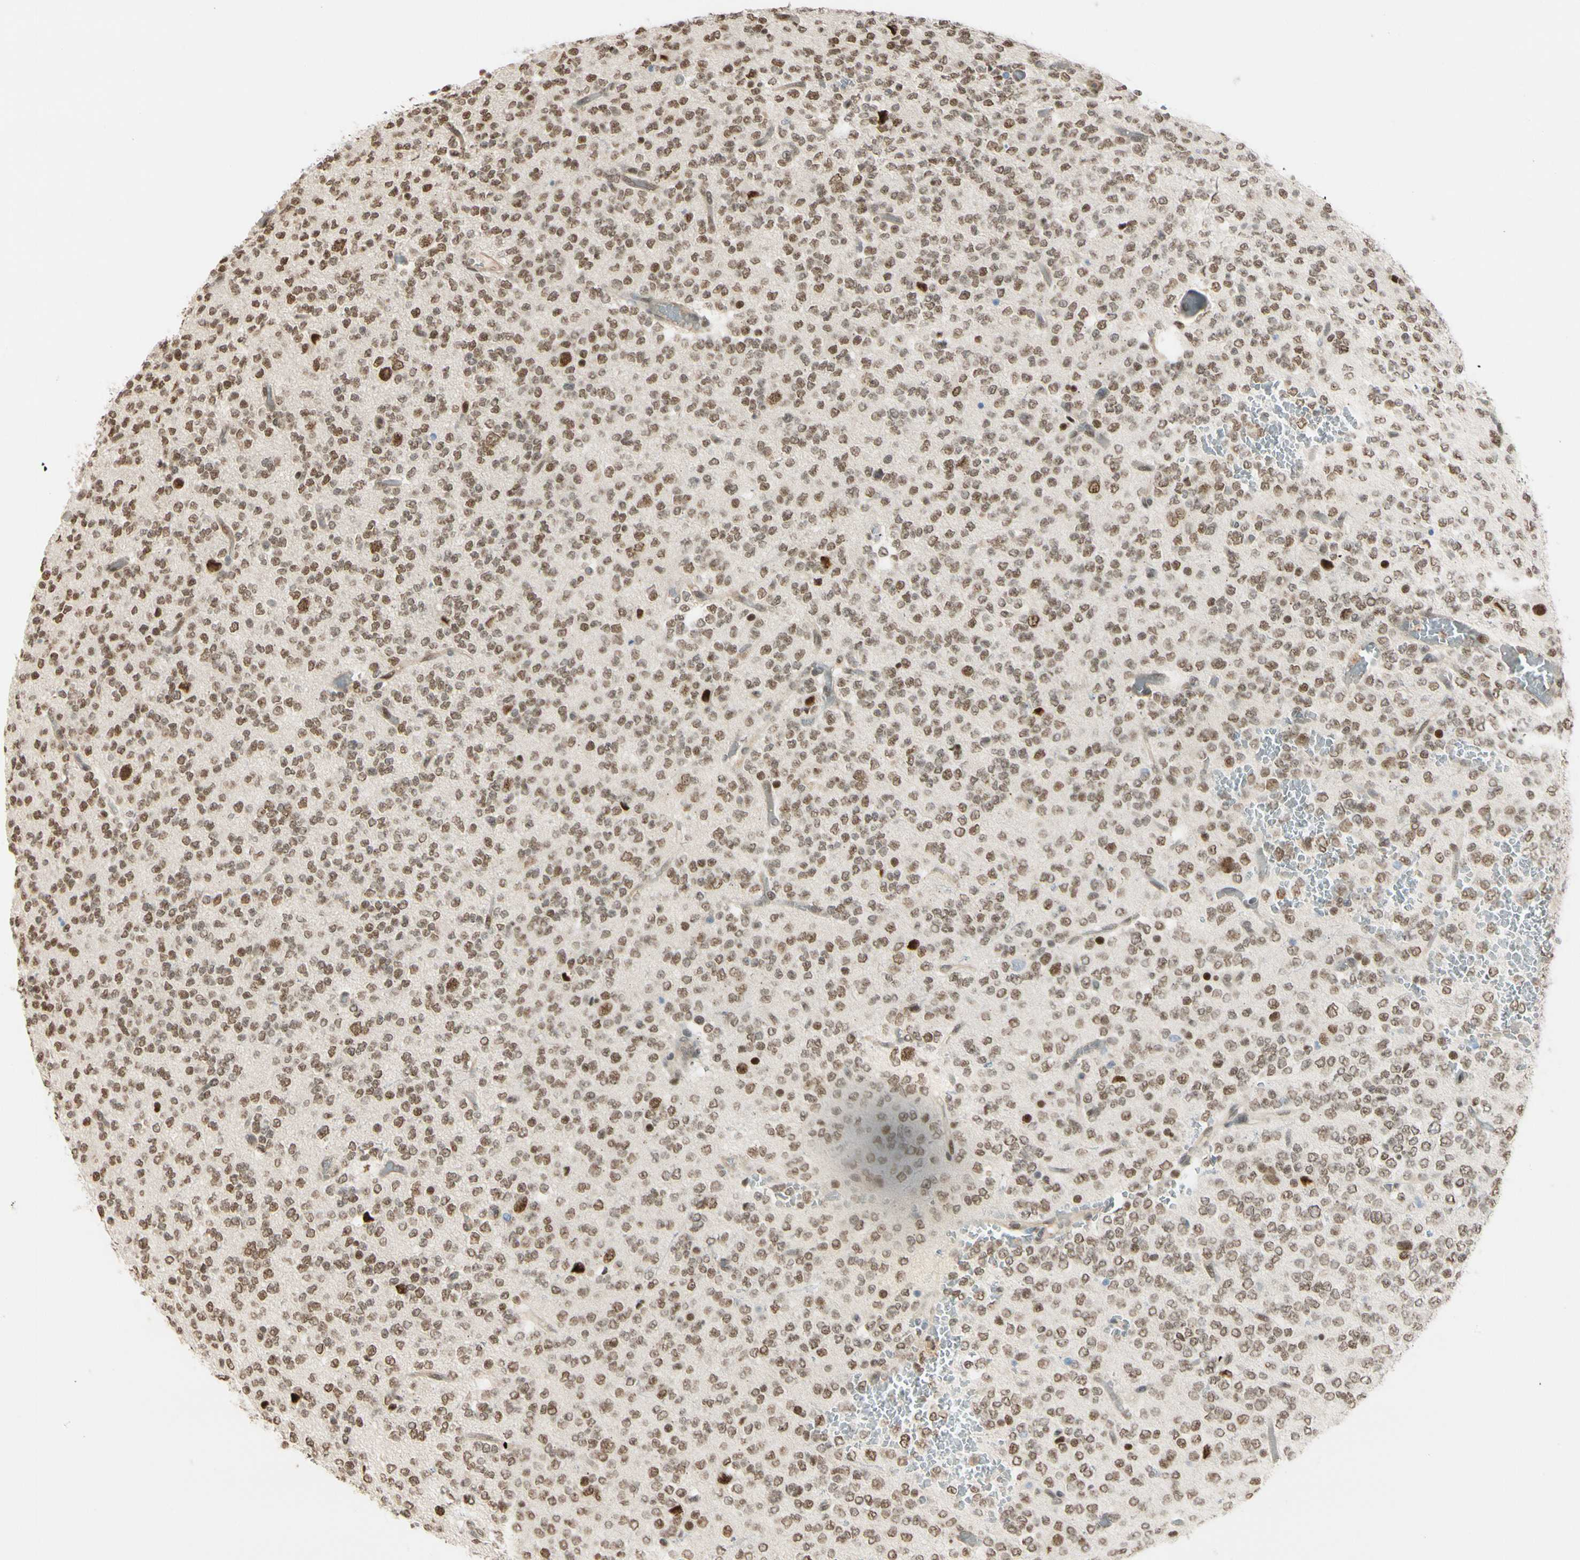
{"staining": {"intensity": "weak", "quantity": ">75%", "location": "nuclear"}, "tissue": "glioma", "cell_type": "Tumor cells", "image_type": "cancer", "snomed": [{"axis": "morphology", "description": "Glioma, malignant, Low grade"}, {"axis": "topography", "description": "Brain"}], "caption": "Human malignant glioma (low-grade) stained with a protein marker demonstrates weak staining in tumor cells.", "gene": "SUFU", "patient": {"sex": "male", "age": 38}}